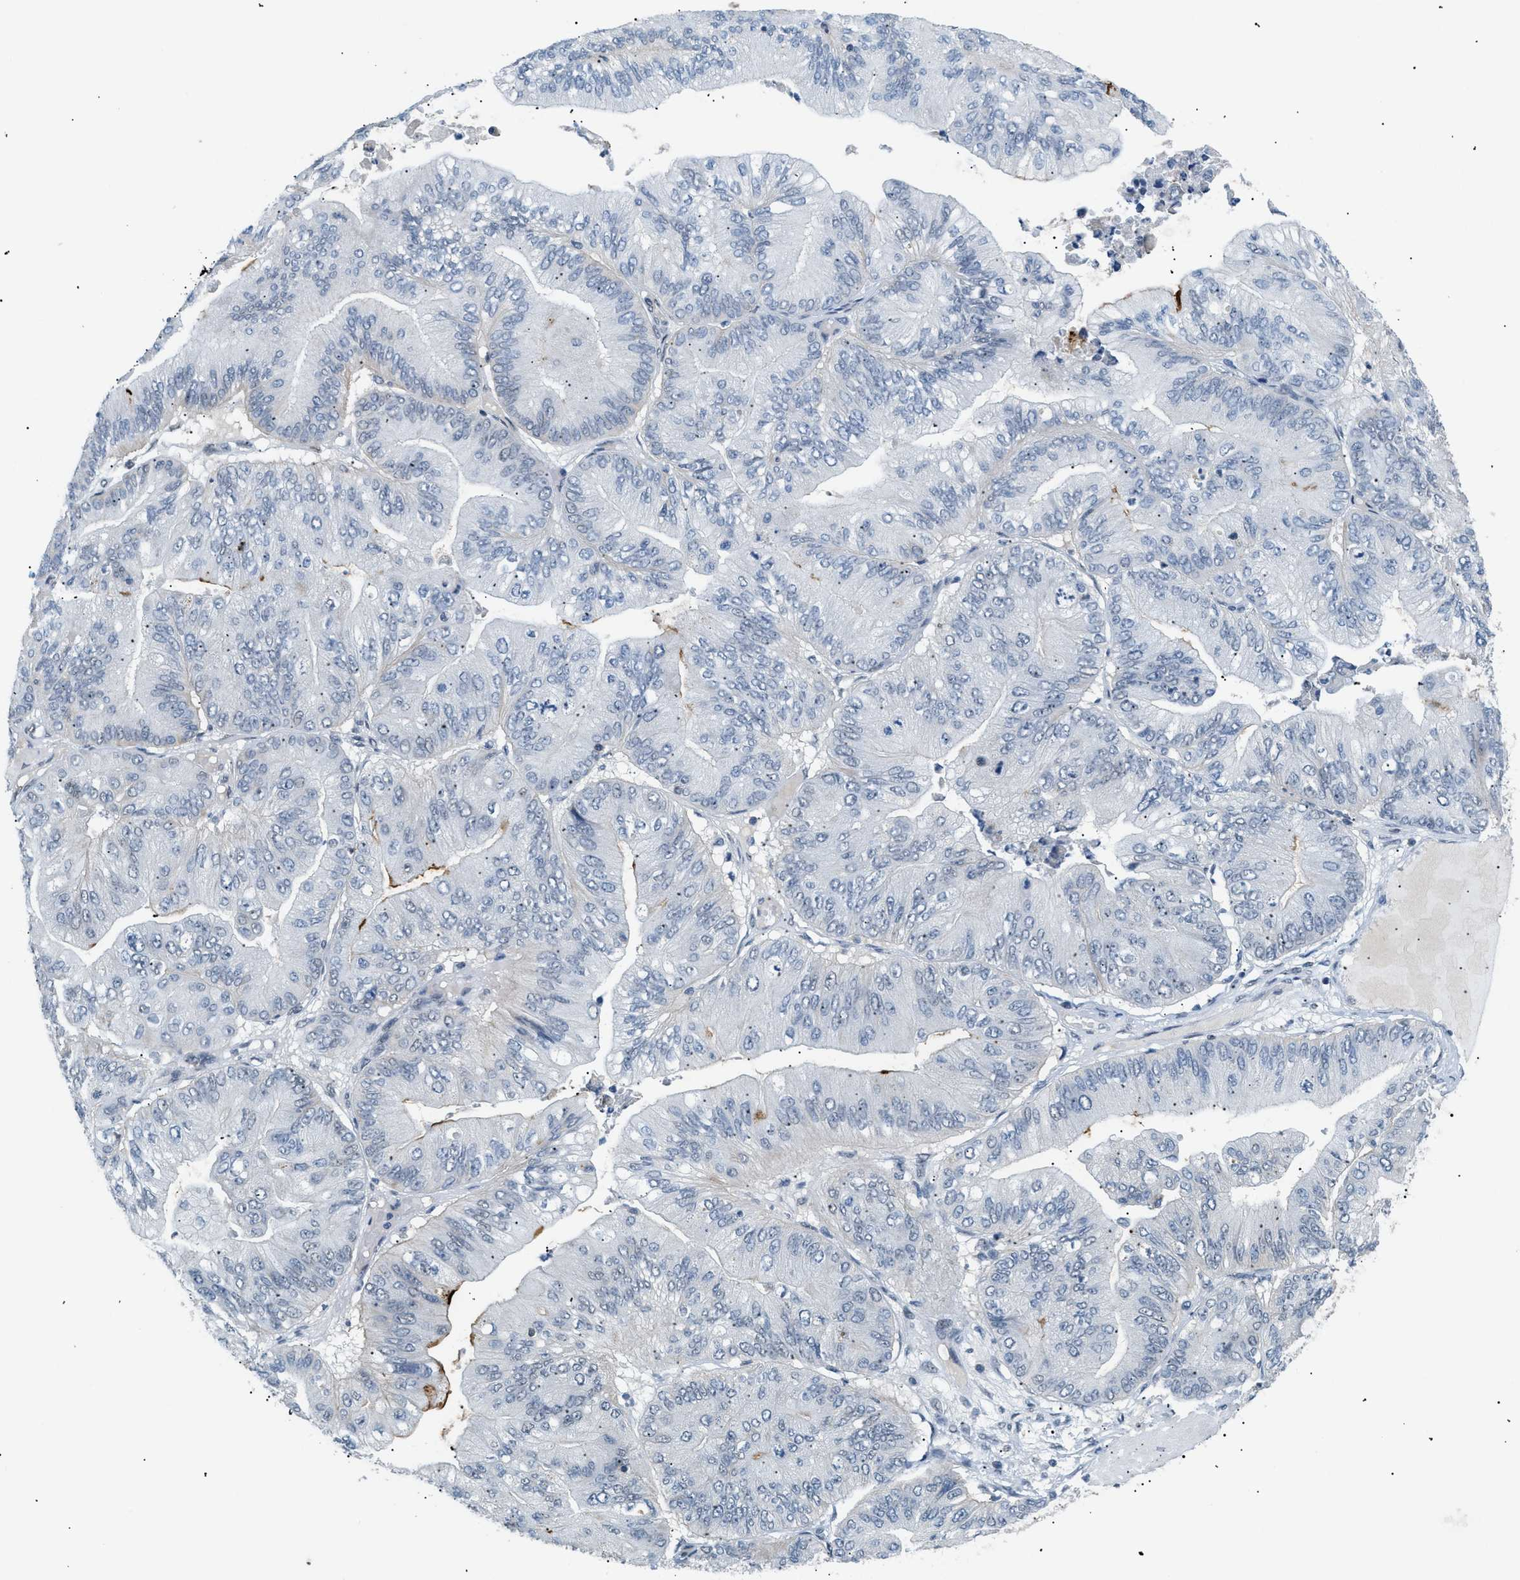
{"staining": {"intensity": "moderate", "quantity": "<25%", "location": "cytoplasmic/membranous"}, "tissue": "ovarian cancer", "cell_type": "Tumor cells", "image_type": "cancer", "snomed": [{"axis": "morphology", "description": "Cystadenocarcinoma, mucinous, NOS"}, {"axis": "topography", "description": "Ovary"}], "caption": "Tumor cells reveal low levels of moderate cytoplasmic/membranous positivity in approximately <25% of cells in human mucinous cystadenocarcinoma (ovarian). The protein of interest is stained brown, and the nuclei are stained in blue (DAB (3,3'-diaminobenzidine) IHC with brightfield microscopy, high magnification).", "gene": "KCNC3", "patient": {"sex": "female", "age": 61}}